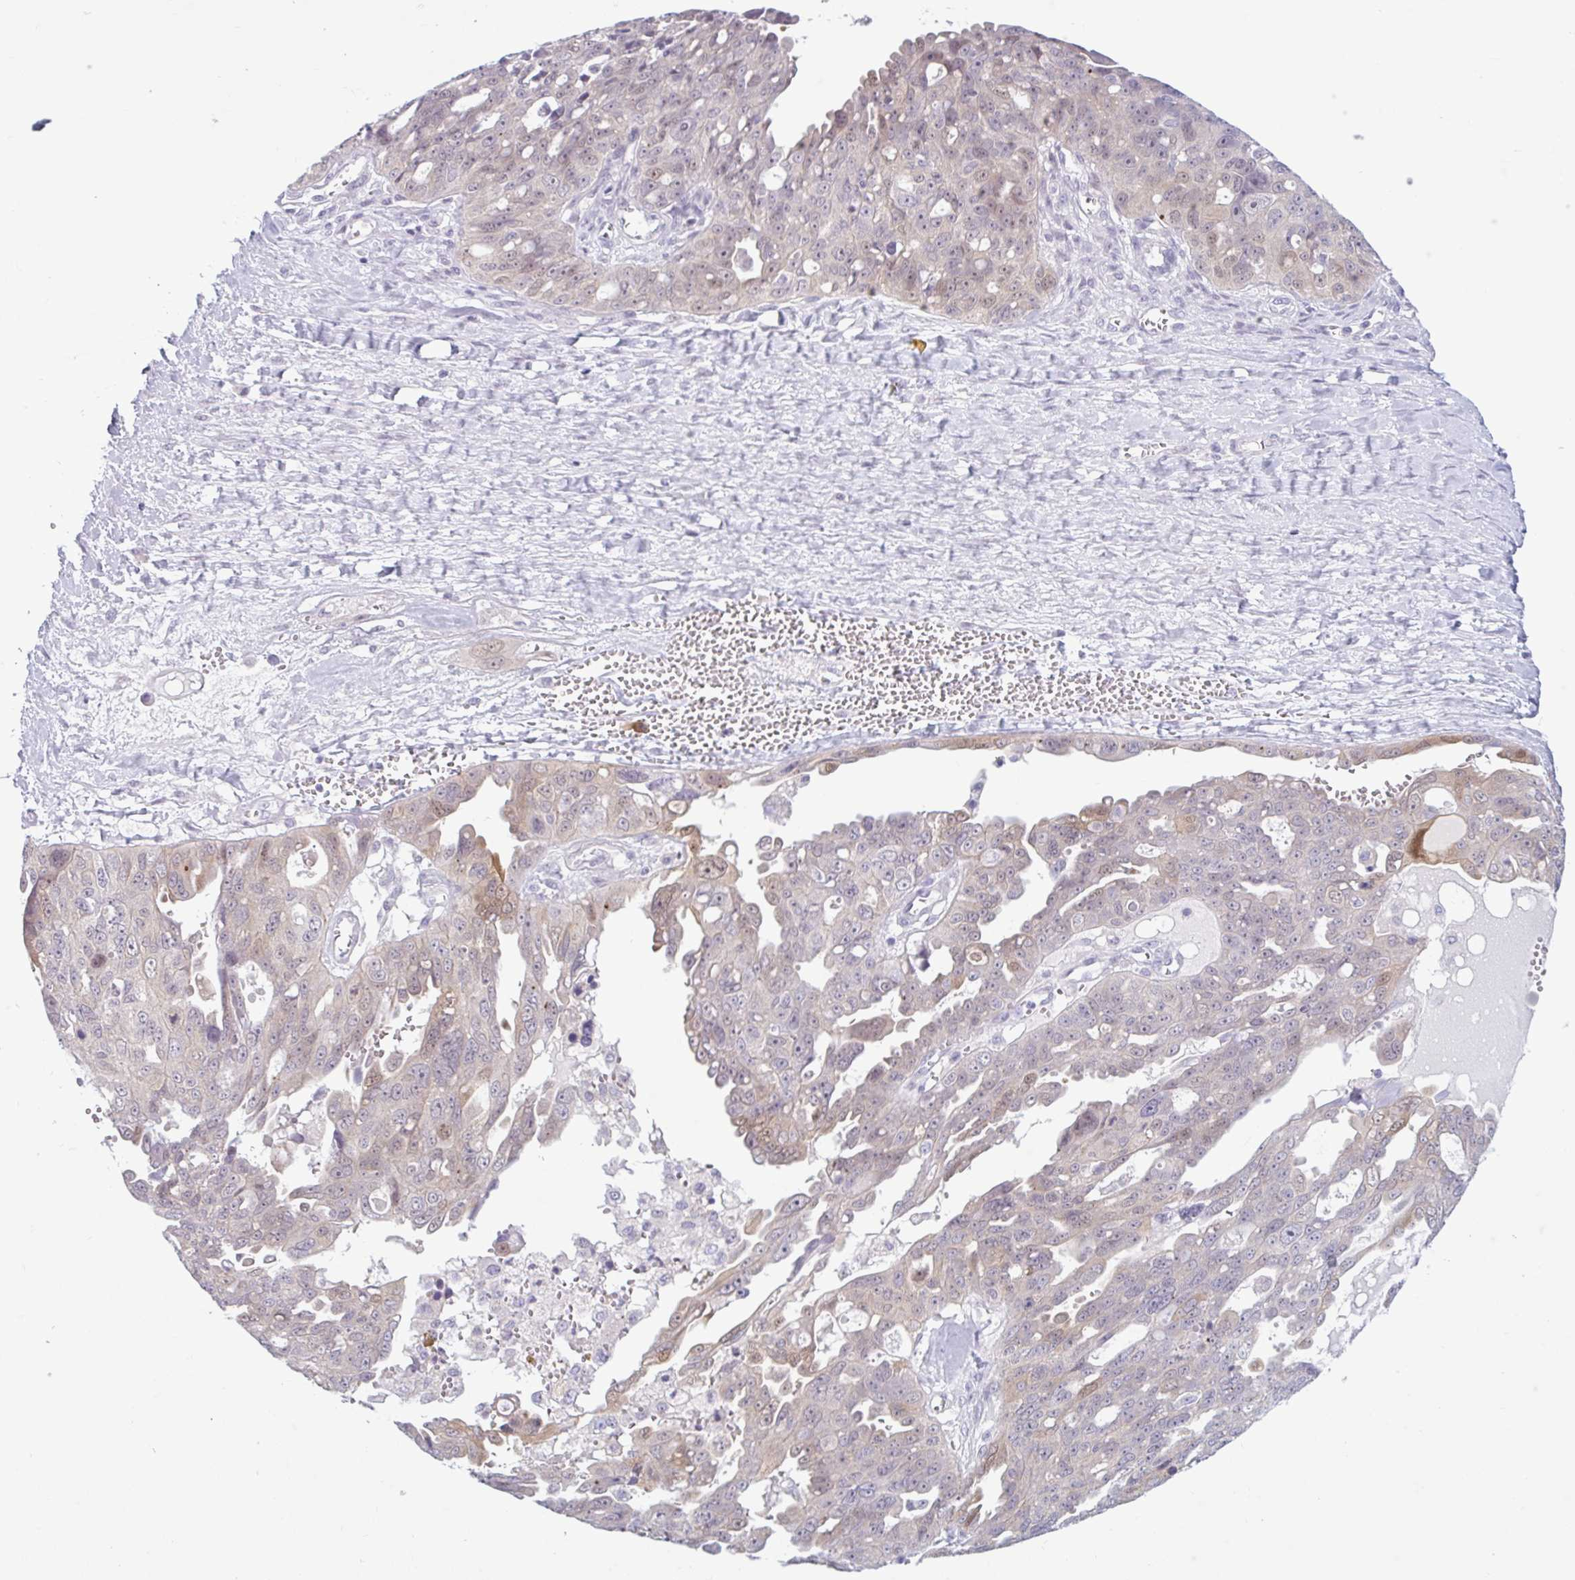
{"staining": {"intensity": "weak", "quantity": "25%-75%", "location": "cytoplasmic/membranous"}, "tissue": "ovarian cancer", "cell_type": "Tumor cells", "image_type": "cancer", "snomed": [{"axis": "morphology", "description": "Carcinoma, endometroid"}, {"axis": "topography", "description": "Ovary"}], "caption": "Immunohistochemistry of endometroid carcinoma (ovarian) shows low levels of weak cytoplasmic/membranous positivity in about 25%-75% of tumor cells. (DAB IHC with brightfield microscopy, high magnification).", "gene": "FAM153A", "patient": {"sex": "female", "age": 70}}